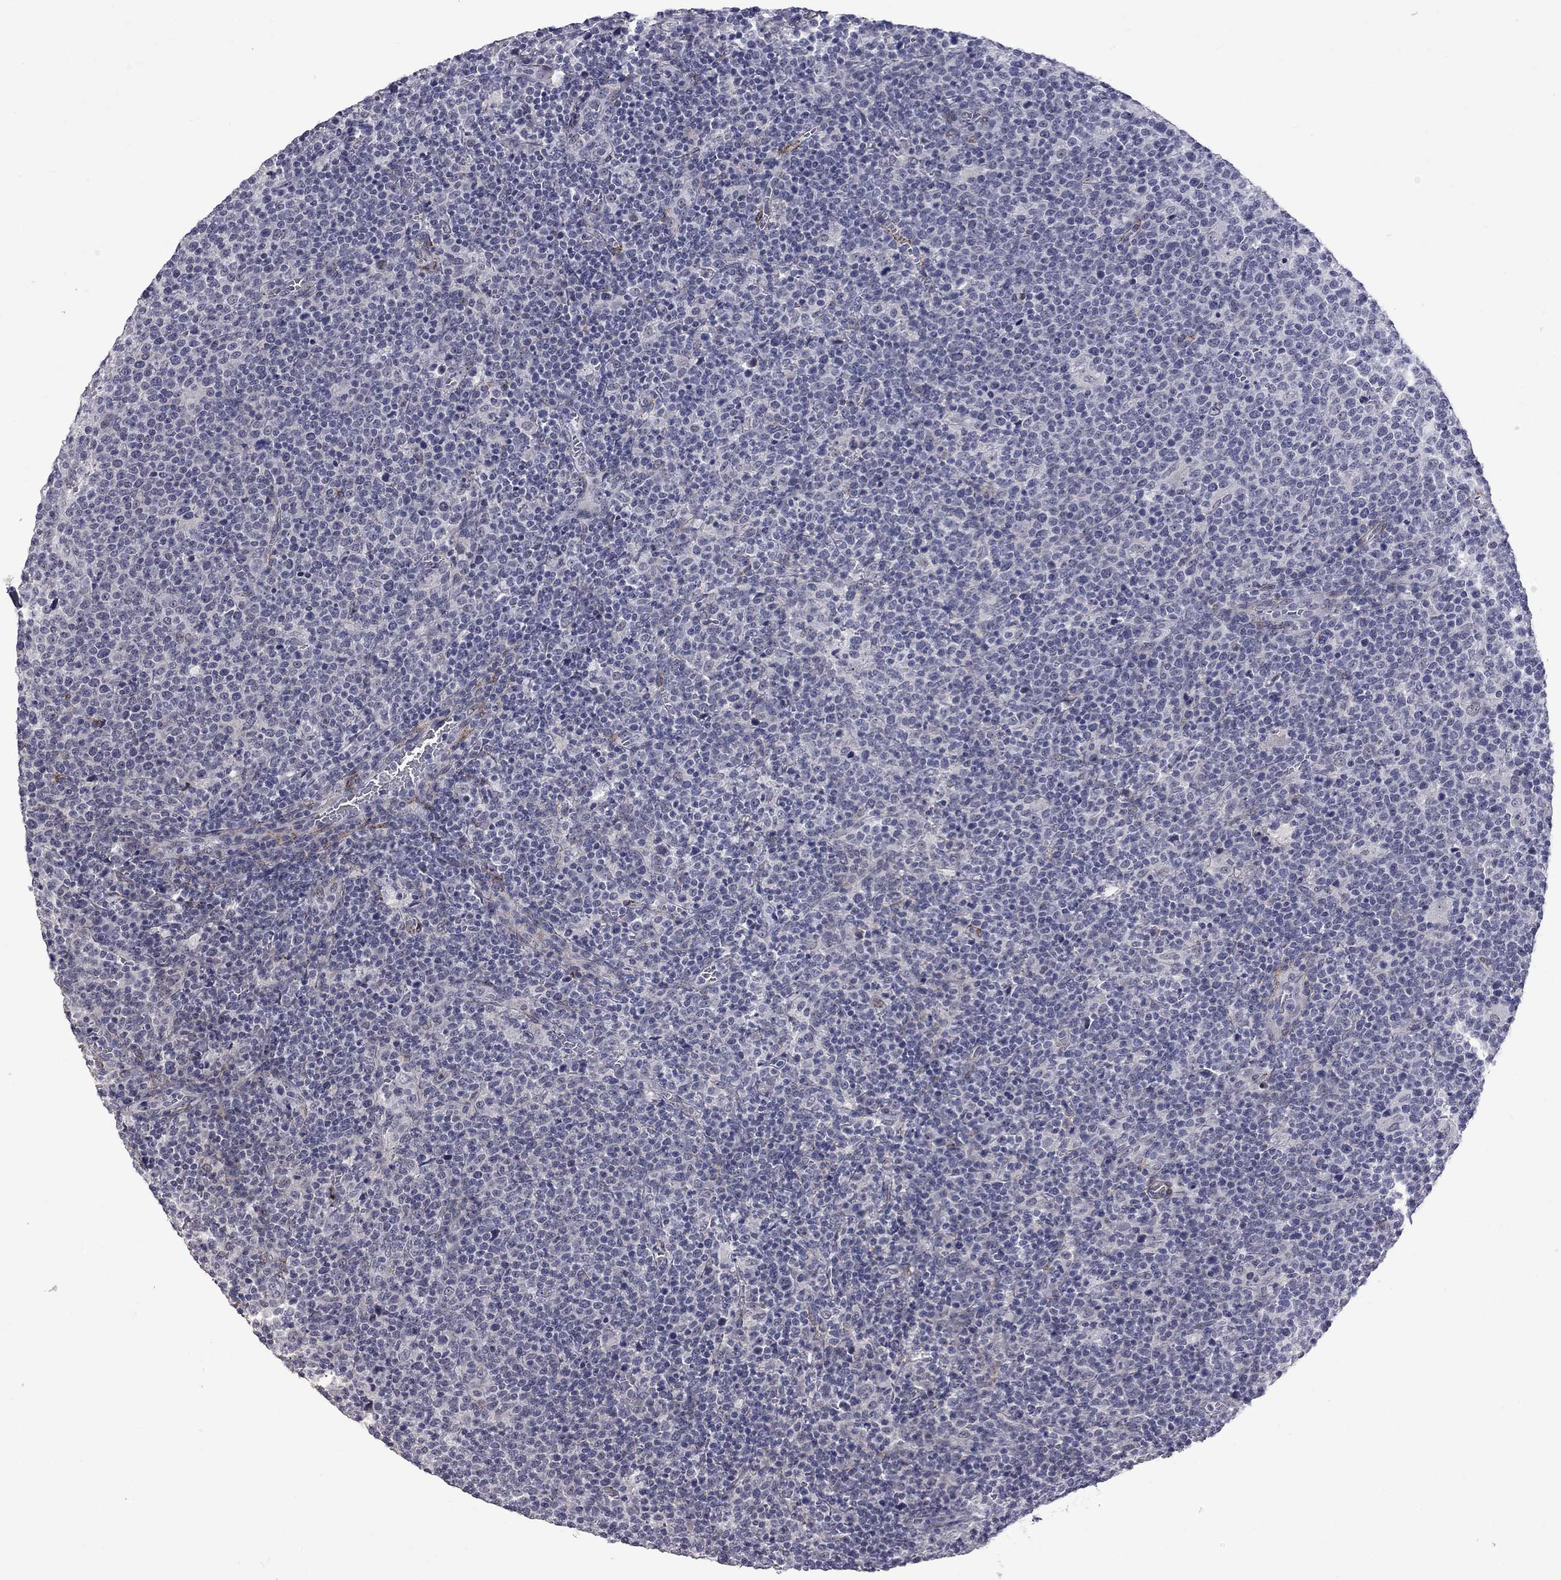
{"staining": {"intensity": "negative", "quantity": "none", "location": "none"}, "tissue": "lymphoma", "cell_type": "Tumor cells", "image_type": "cancer", "snomed": [{"axis": "morphology", "description": "Malignant lymphoma, non-Hodgkin's type, High grade"}, {"axis": "topography", "description": "Lymph node"}], "caption": "This is a image of immunohistochemistry (IHC) staining of lymphoma, which shows no positivity in tumor cells. The staining is performed using DAB (3,3'-diaminobenzidine) brown chromogen with nuclei counter-stained in using hematoxylin.", "gene": "GSG1L", "patient": {"sex": "male", "age": 61}}